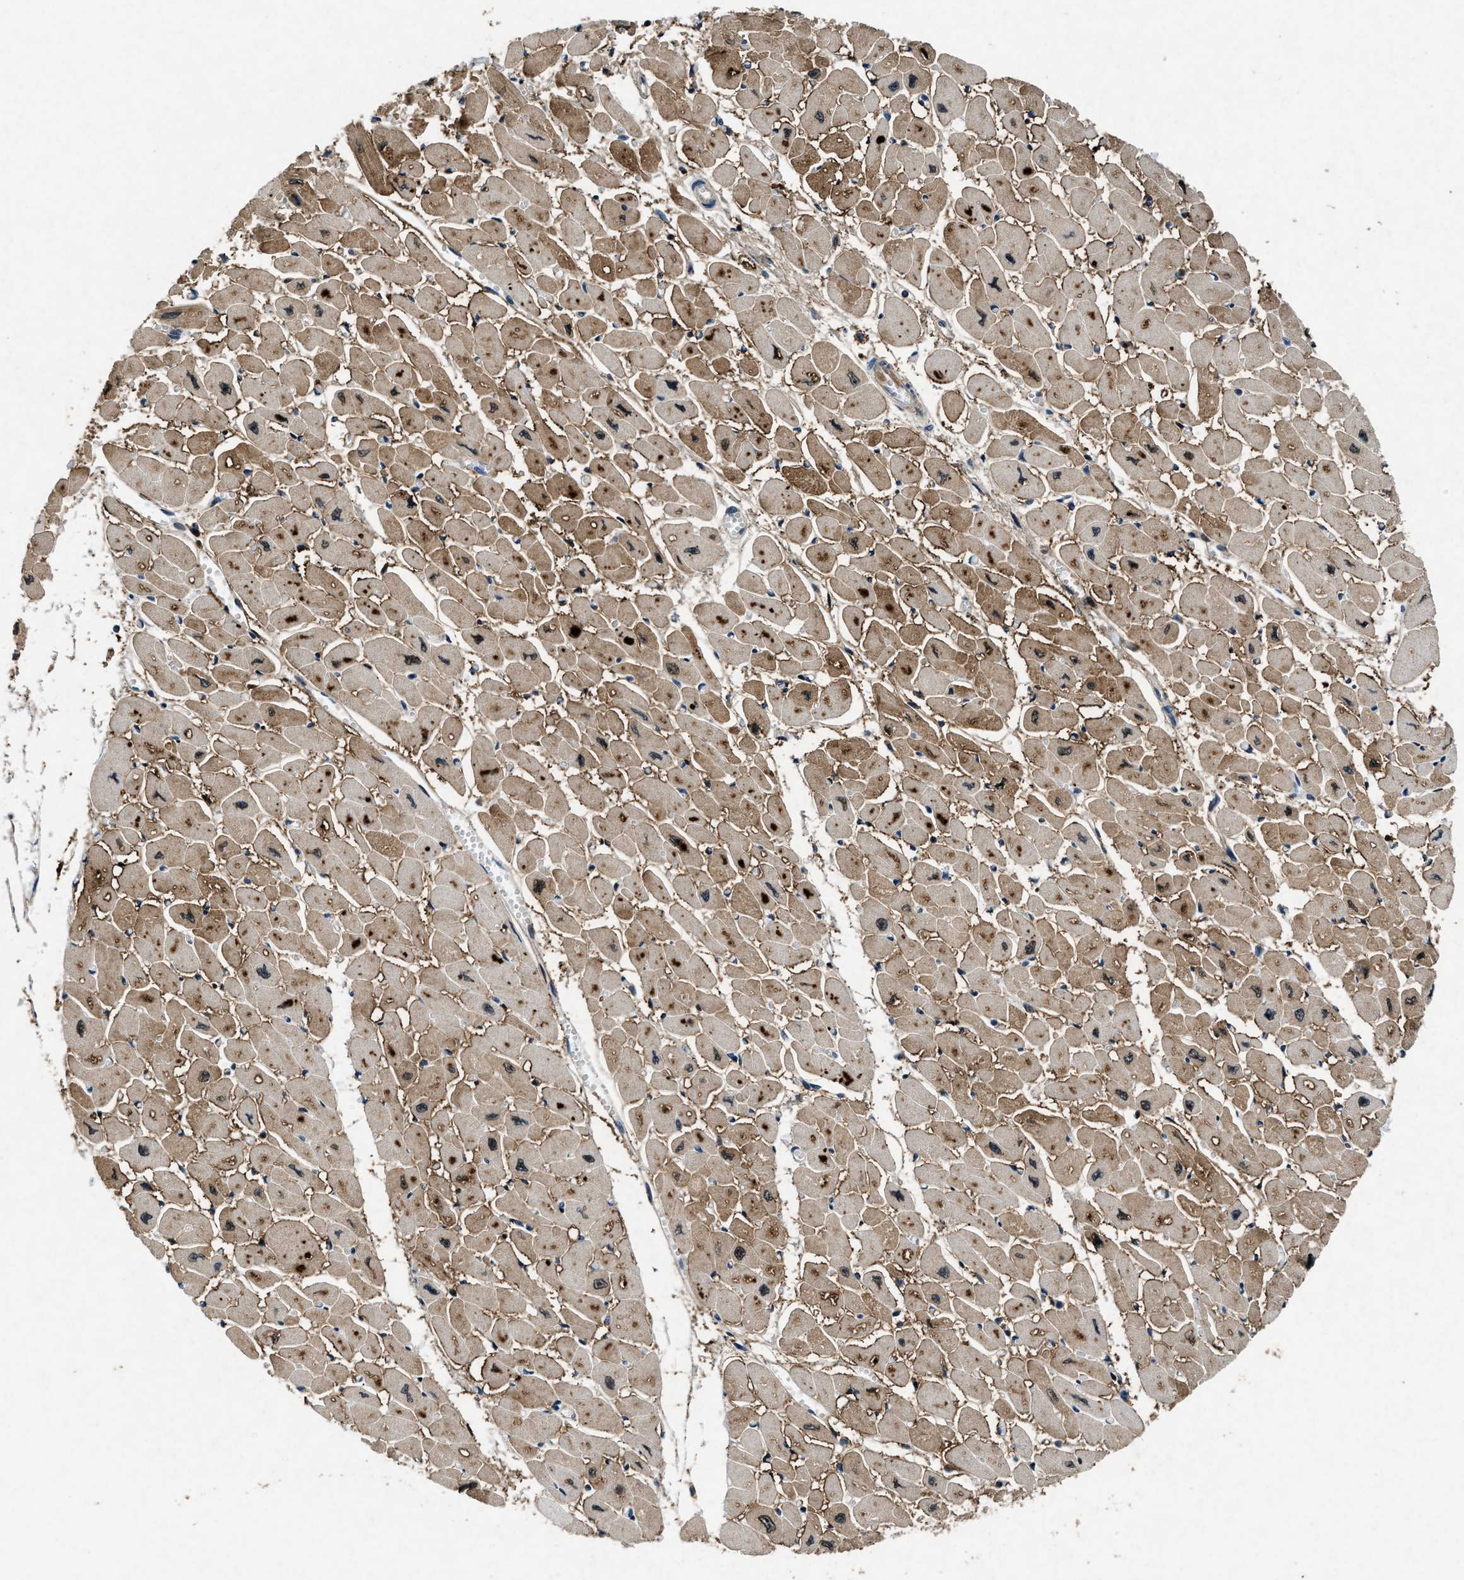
{"staining": {"intensity": "moderate", "quantity": ">75%", "location": "cytoplasmic/membranous,nuclear"}, "tissue": "heart muscle", "cell_type": "Cardiomyocytes", "image_type": "normal", "snomed": [{"axis": "morphology", "description": "Normal tissue, NOS"}, {"axis": "topography", "description": "Heart"}], "caption": "This is a photomicrograph of immunohistochemistry staining of normal heart muscle, which shows moderate expression in the cytoplasmic/membranous,nuclear of cardiomyocytes.", "gene": "PHLDA1", "patient": {"sex": "female", "age": 54}}